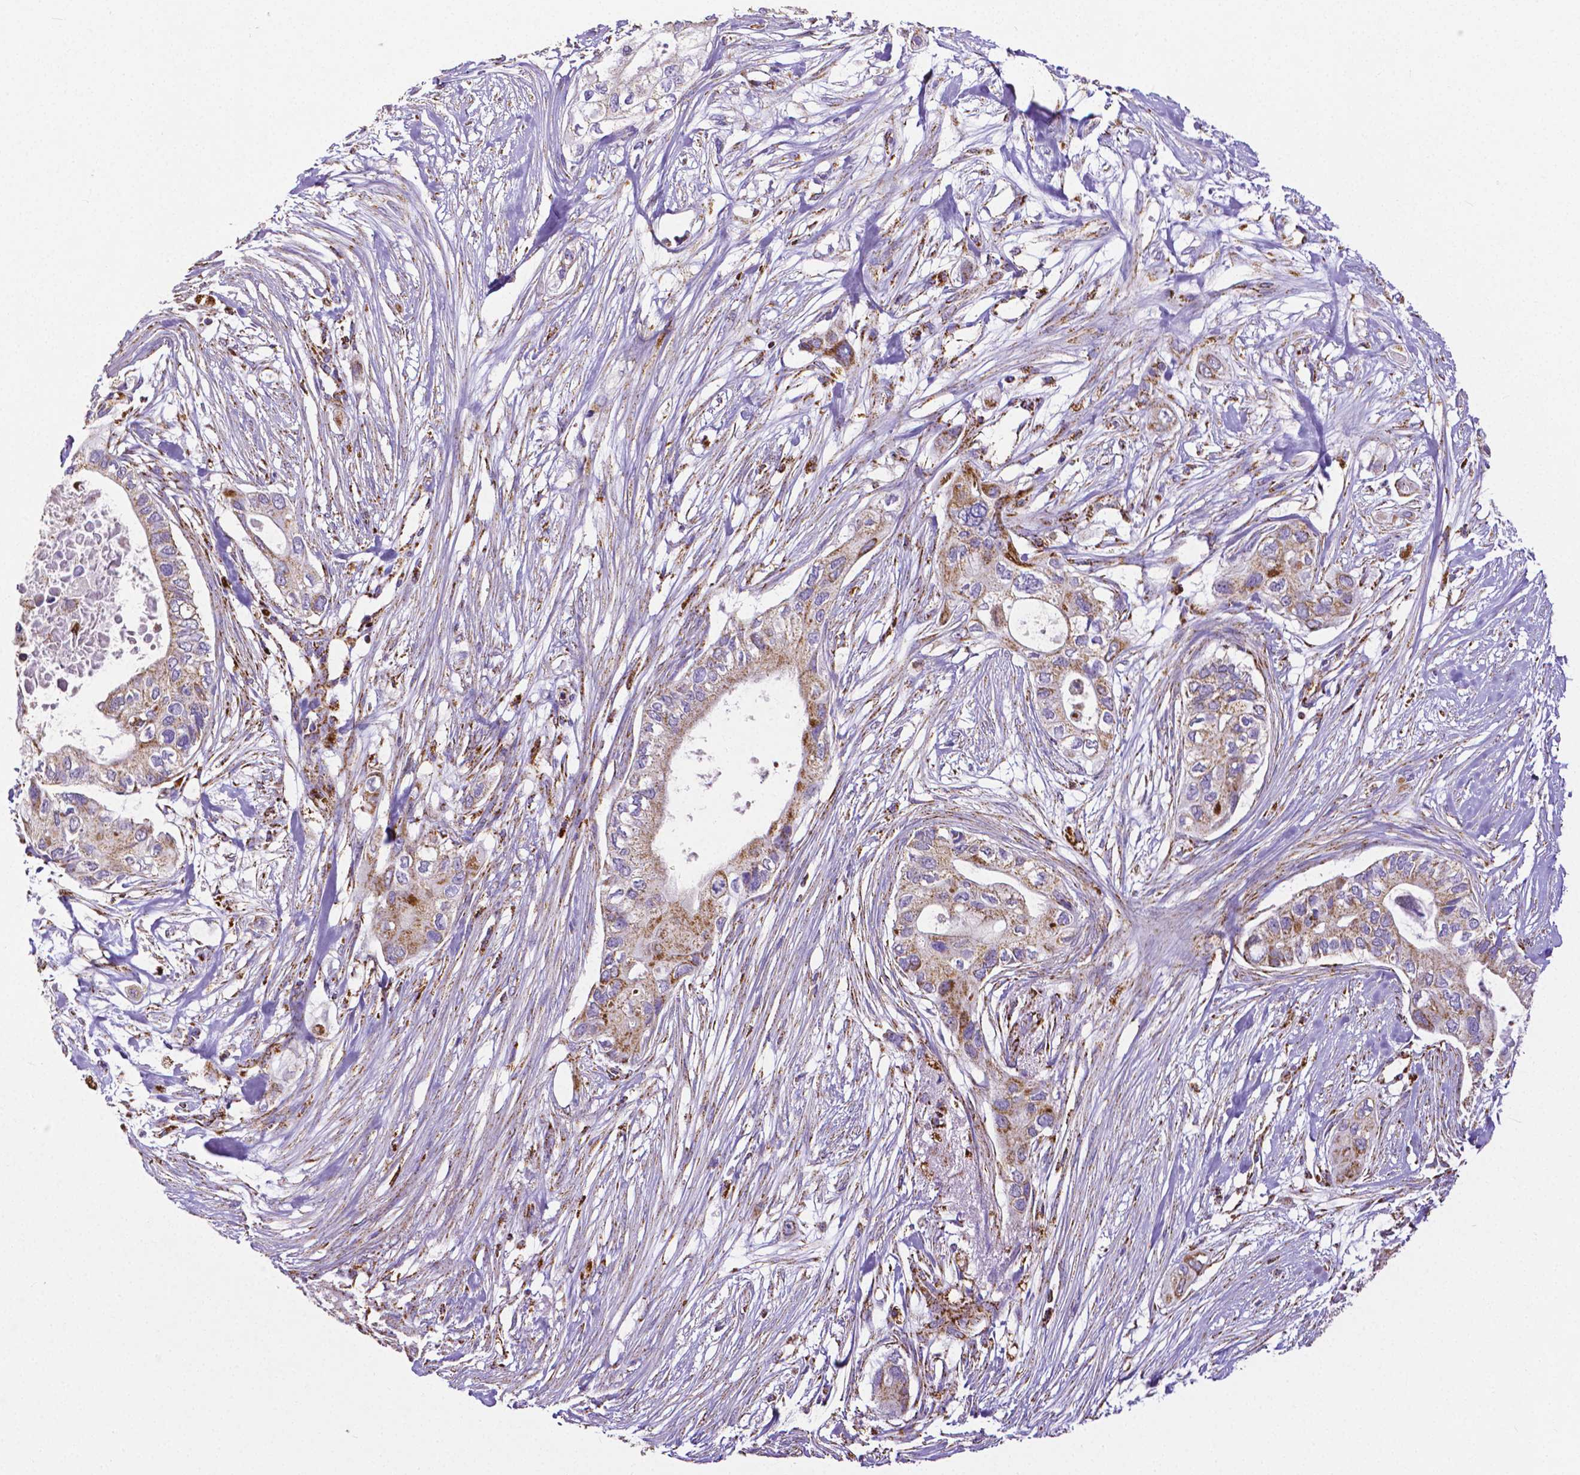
{"staining": {"intensity": "moderate", "quantity": "25%-75%", "location": "cytoplasmic/membranous"}, "tissue": "pancreatic cancer", "cell_type": "Tumor cells", "image_type": "cancer", "snomed": [{"axis": "morphology", "description": "Adenocarcinoma, NOS"}, {"axis": "topography", "description": "Pancreas"}], "caption": "Immunohistochemistry (IHC) staining of pancreatic adenocarcinoma, which displays medium levels of moderate cytoplasmic/membranous expression in approximately 25%-75% of tumor cells indicating moderate cytoplasmic/membranous protein staining. The staining was performed using DAB (3,3'-diaminobenzidine) (brown) for protein detection and nuclei were counterstained in hematoxylin (blue).", "gene": "MACC1", "patient": {"sex": "female", "age": 63}}